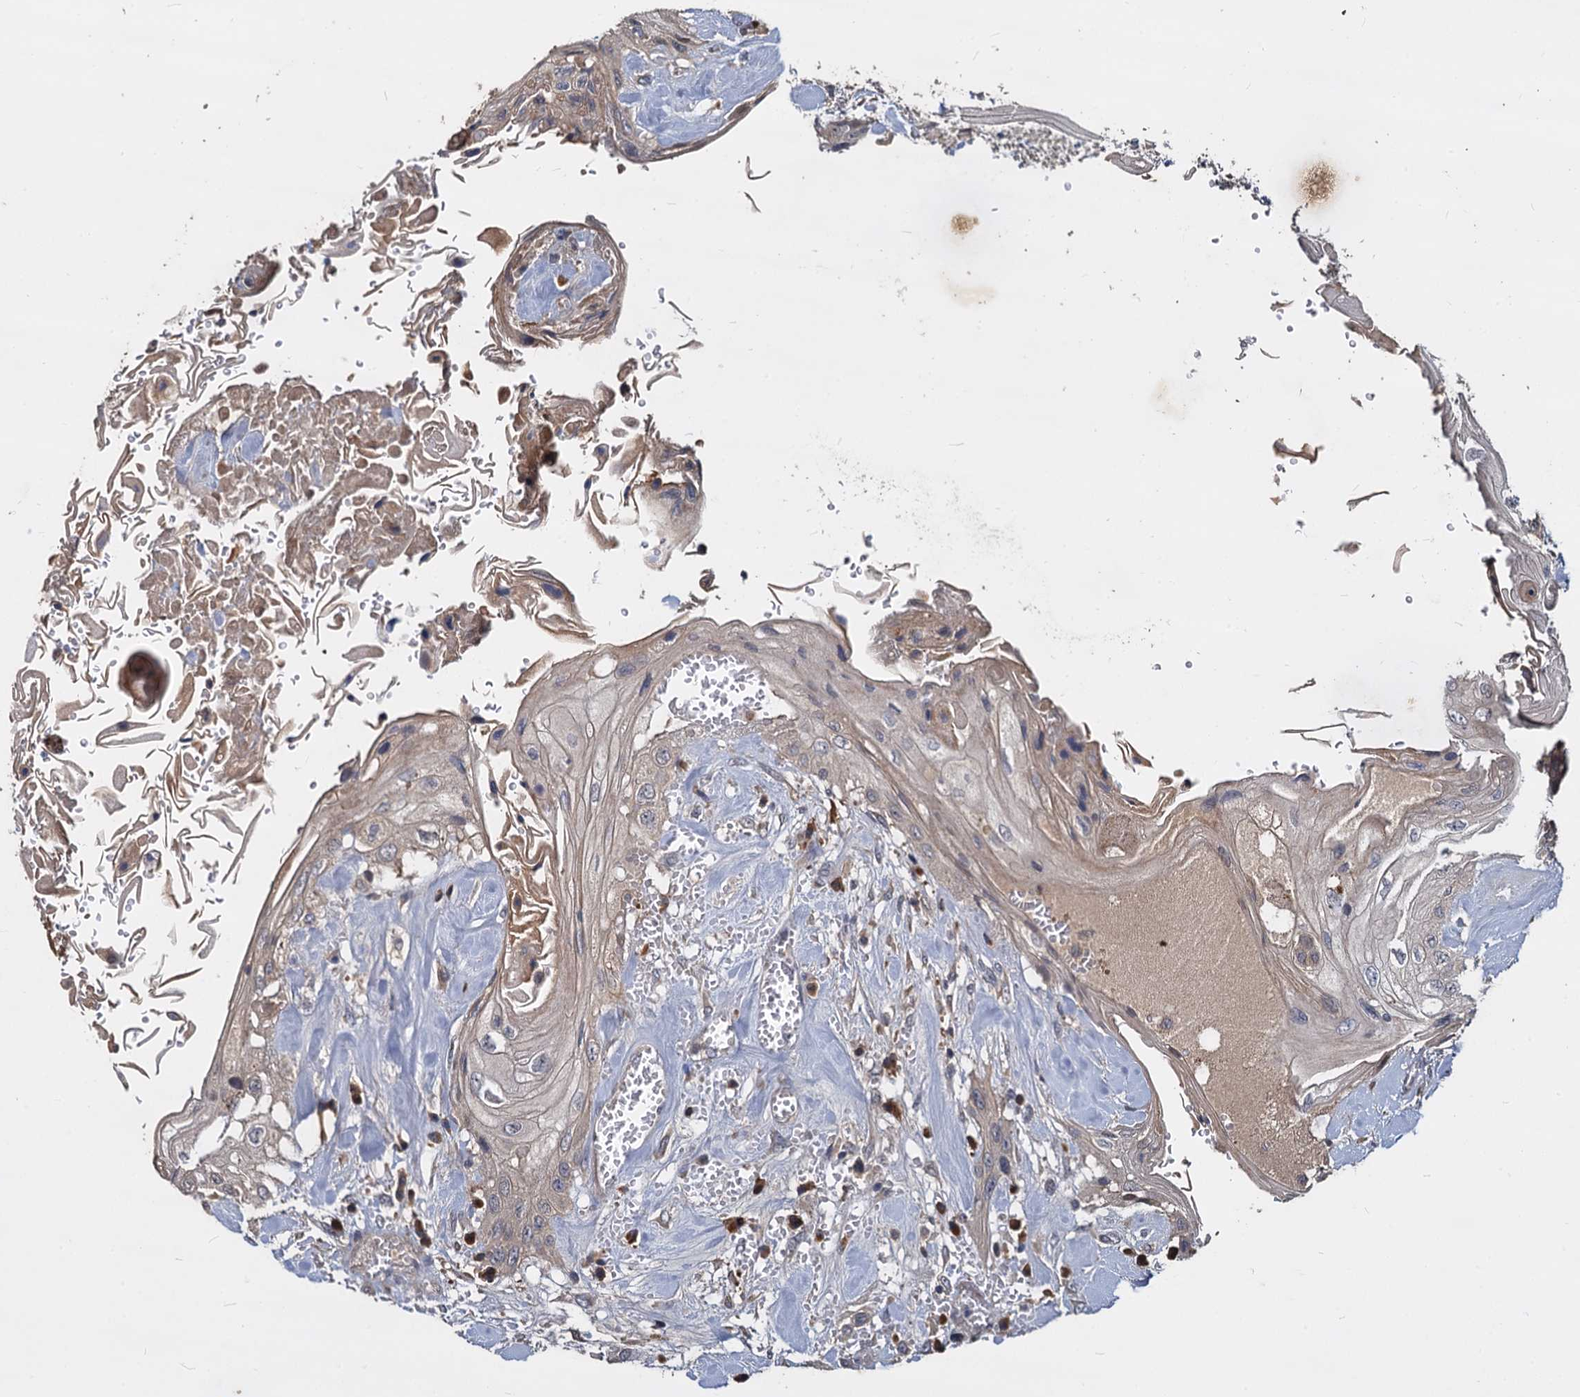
{"staining": {"intensity": "weak", "quantity": "25%-75%", "location": "cytoplasmic/membranous"}, "tissue": "head and neck cancer", "cell_type": "Tumor cells", "image_type": "cancer", "snomed": [{"axis": "morphology", "description": "Squamous cell carcinoma, NOS"}, {"axis": "topography", "description": "Head-Neck"}], "caption": "This photomicrograph displays head and neck cancer stained with IHC to label a protein in brown. The cytoplasmic/membranous of tumor cells show weak positivity for the protein. Nuclei are counter-stained blue.", "gene": "CCDC184", "patient": {"sex": "female", "age": 43}}